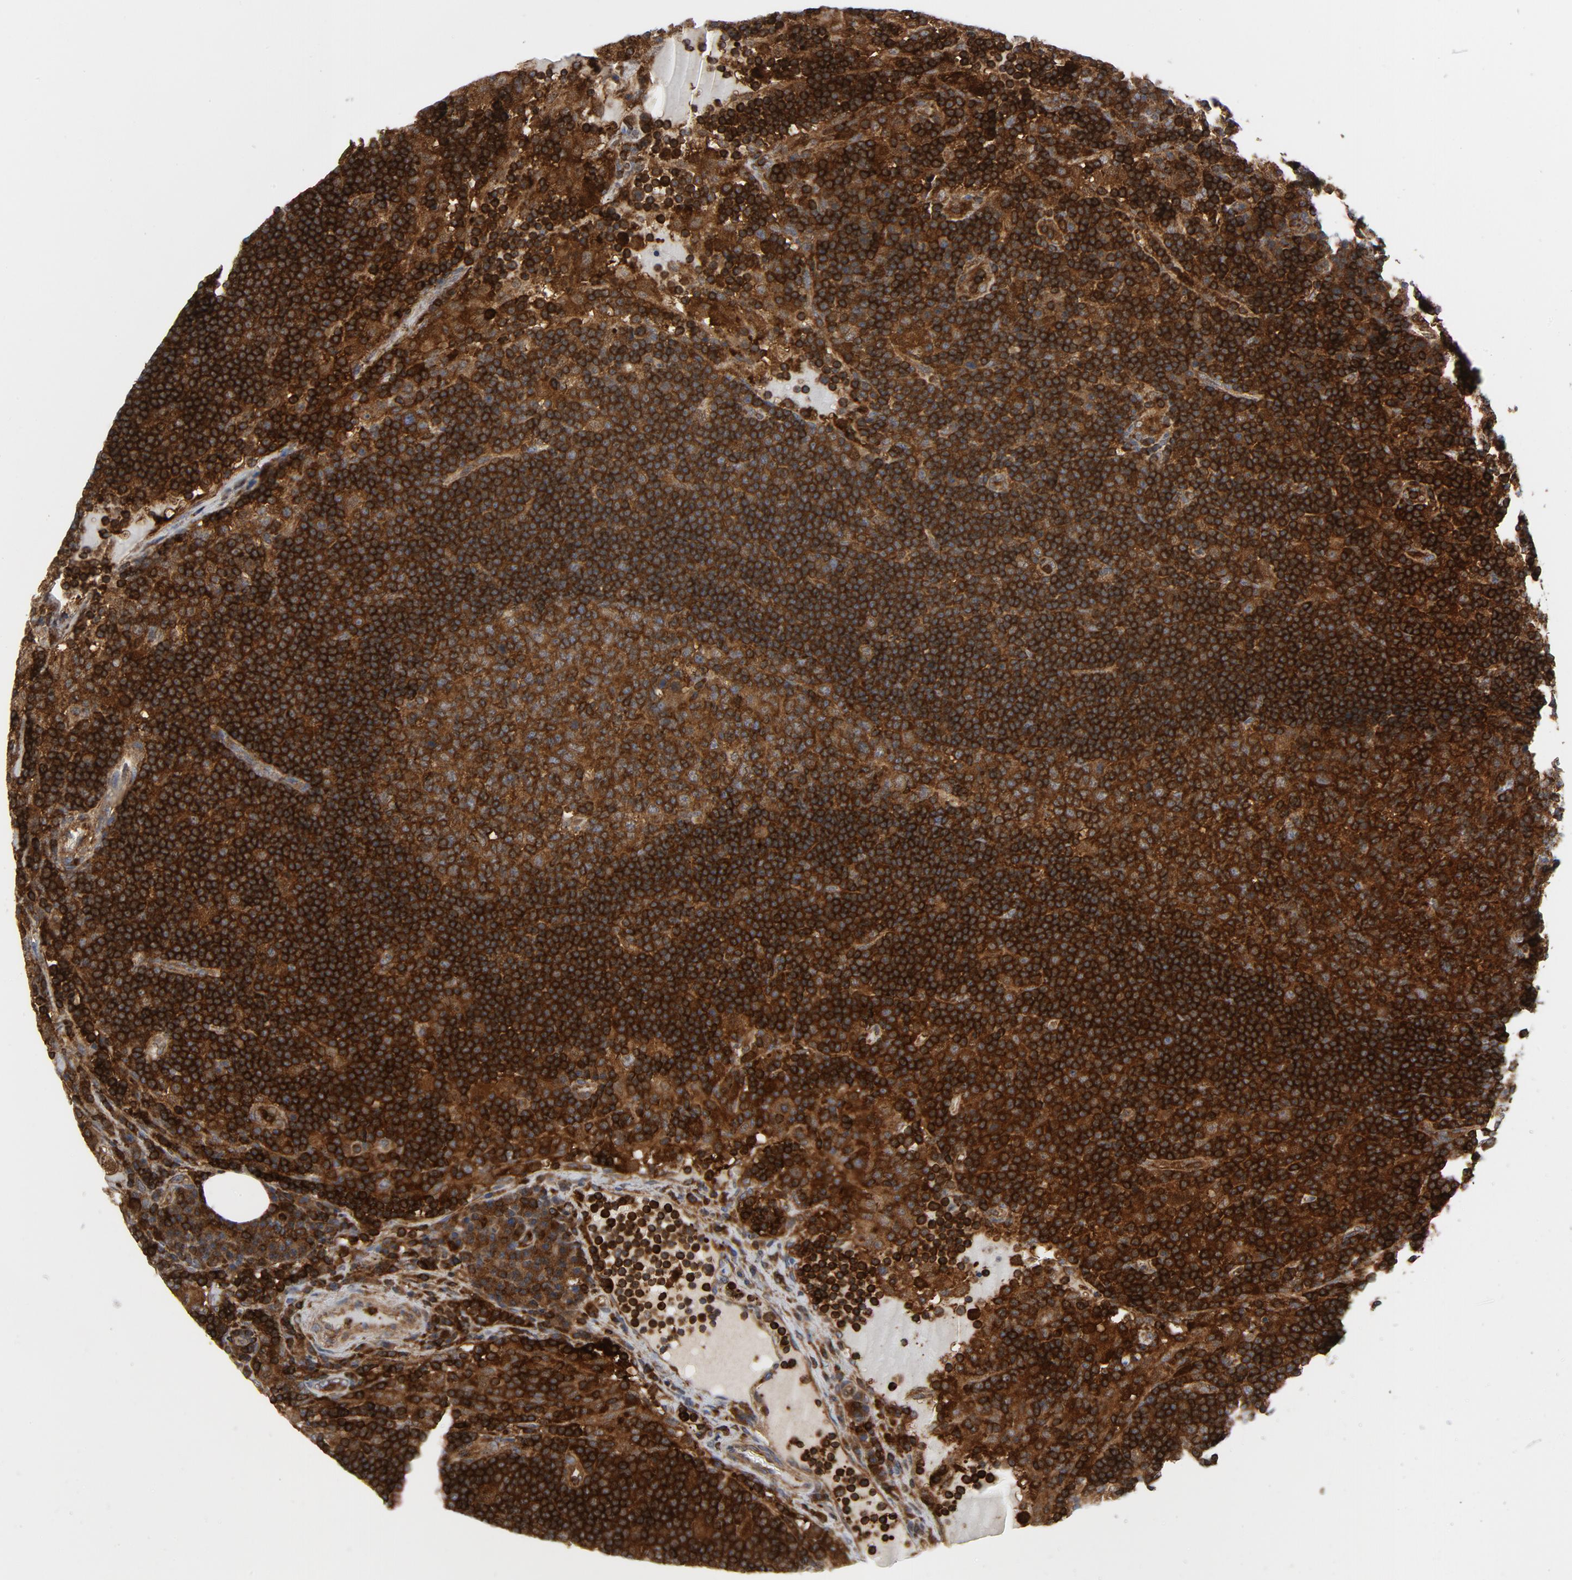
{"staining": {"intensity": "strong", "quantity": ">75%", "location": "cytoplasmic/membranous"}, "tissue": "lymph node", "cell_type": "Germinal center cells", "image_type": "normal", "snomed": [{"axis": "morphology", "description": "Normal tissue, NOS"}, {"axis": "morphology", "description": "Squamous cell carcinoma, metastatic, NOS"}, {"axis": "topography", "description": "Lymph node"}], "caption": "Immunohistochemistry (IHC) histopathology image of unremarkable lymph node stained for a protein (brown), which displays high levels of strong cytoplasmic/membranous expression in approximately >75% of germinal center cells.", "gene": "YES1", "patient": {"sex": "female", "age": 53}}